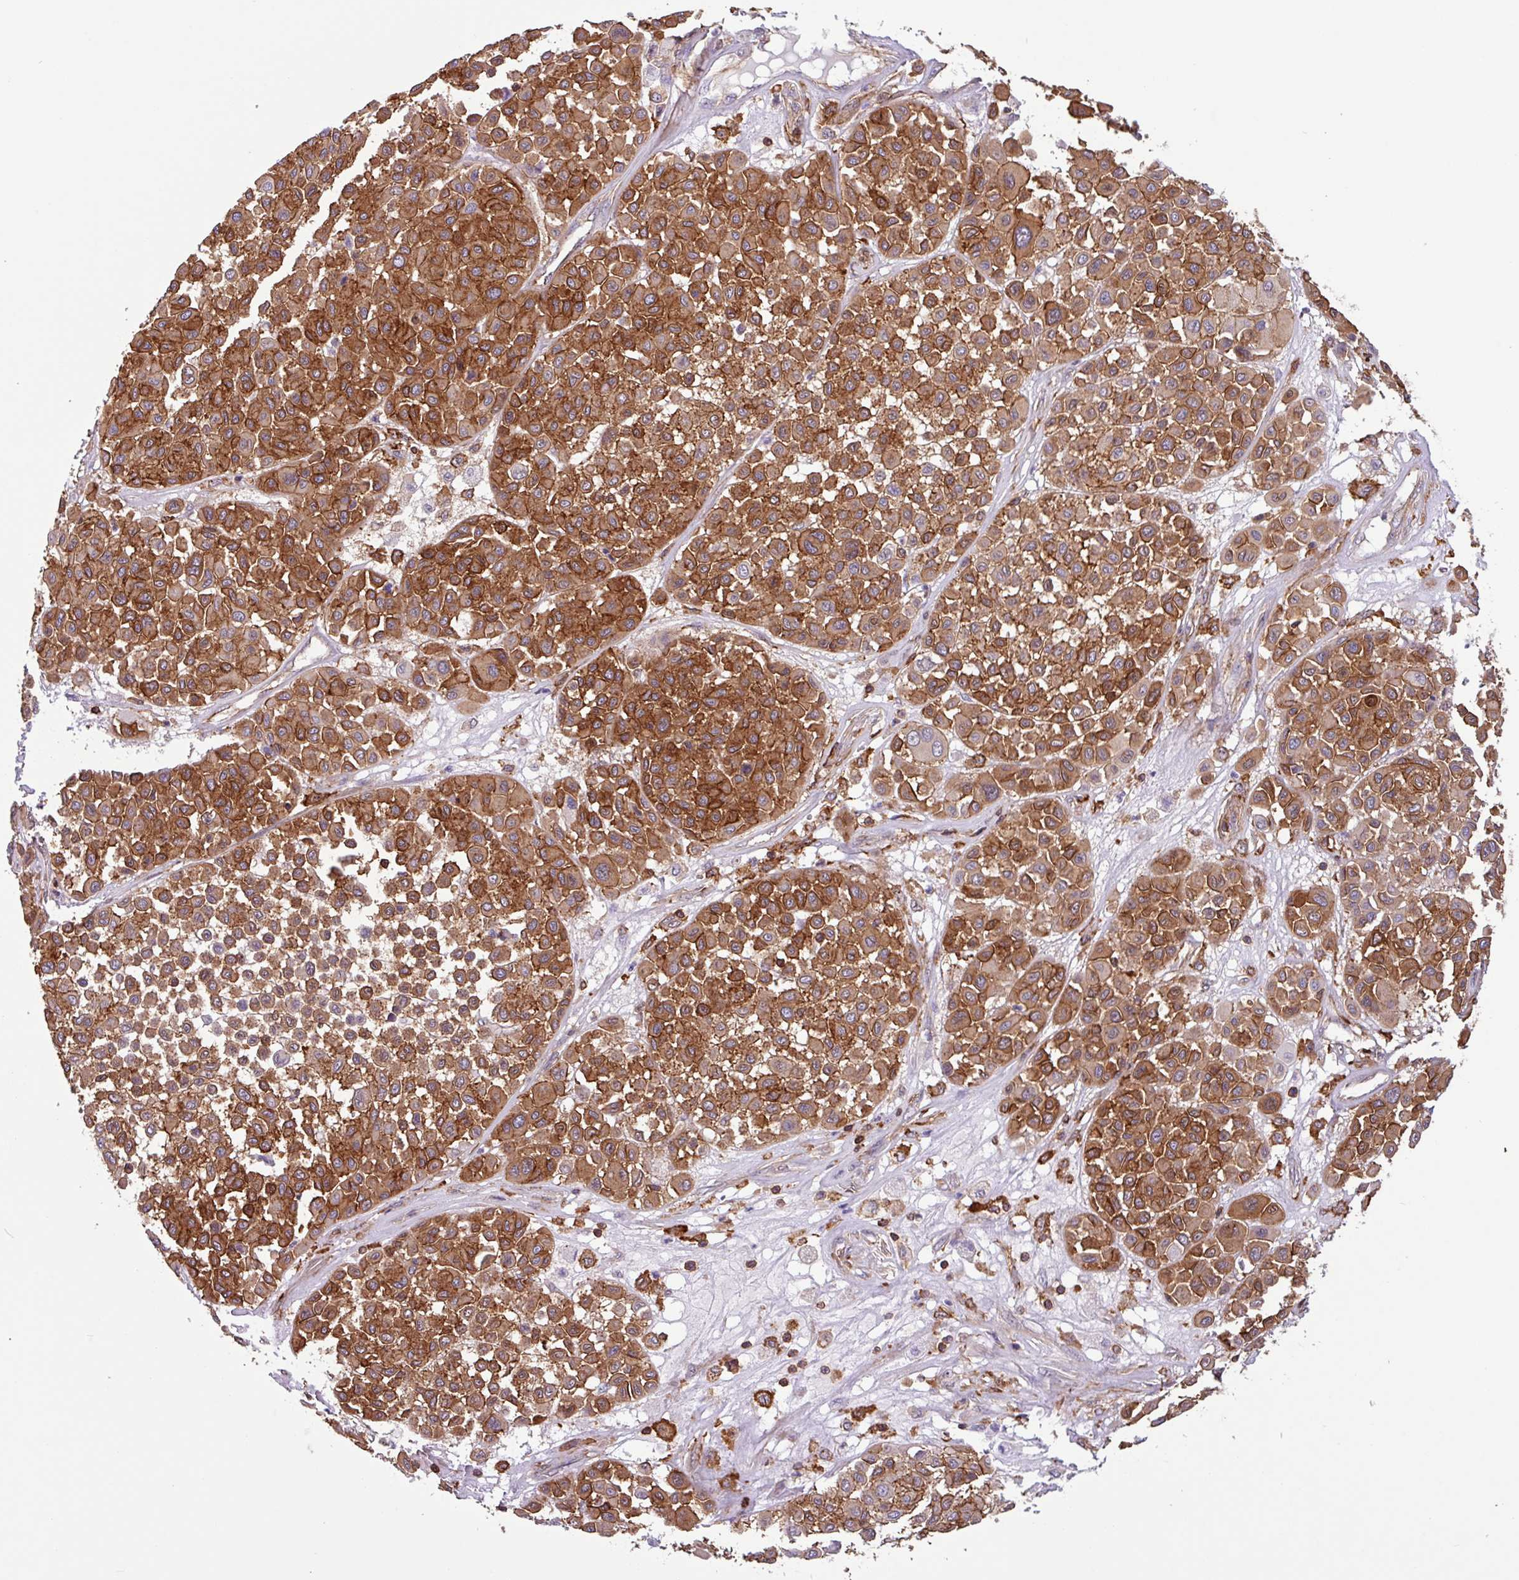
{"staining": {"intensity": "moderate", "quantity": ">75%", "location": "cytoplasmic/membranous"}, "tissue": "melanoma", "cell_type": "Tumor cells", "image_type": "cancer", "snomed": [{"axis": "morphology", "description": "Malignant melanoma, Metastatic site"}, {"axis": "topography", "description": "Soft tissue"}], "caption": "Immunohistochemical staining of human malignant melanoma (metastatic site) shows medium levels of moderate cytoplasmic/membranous expression in about >75% of tumor cells. Nuclei are stained in blue.", "gene": "PPP1R18", "patient": {"sex": "male", "age": 41}}